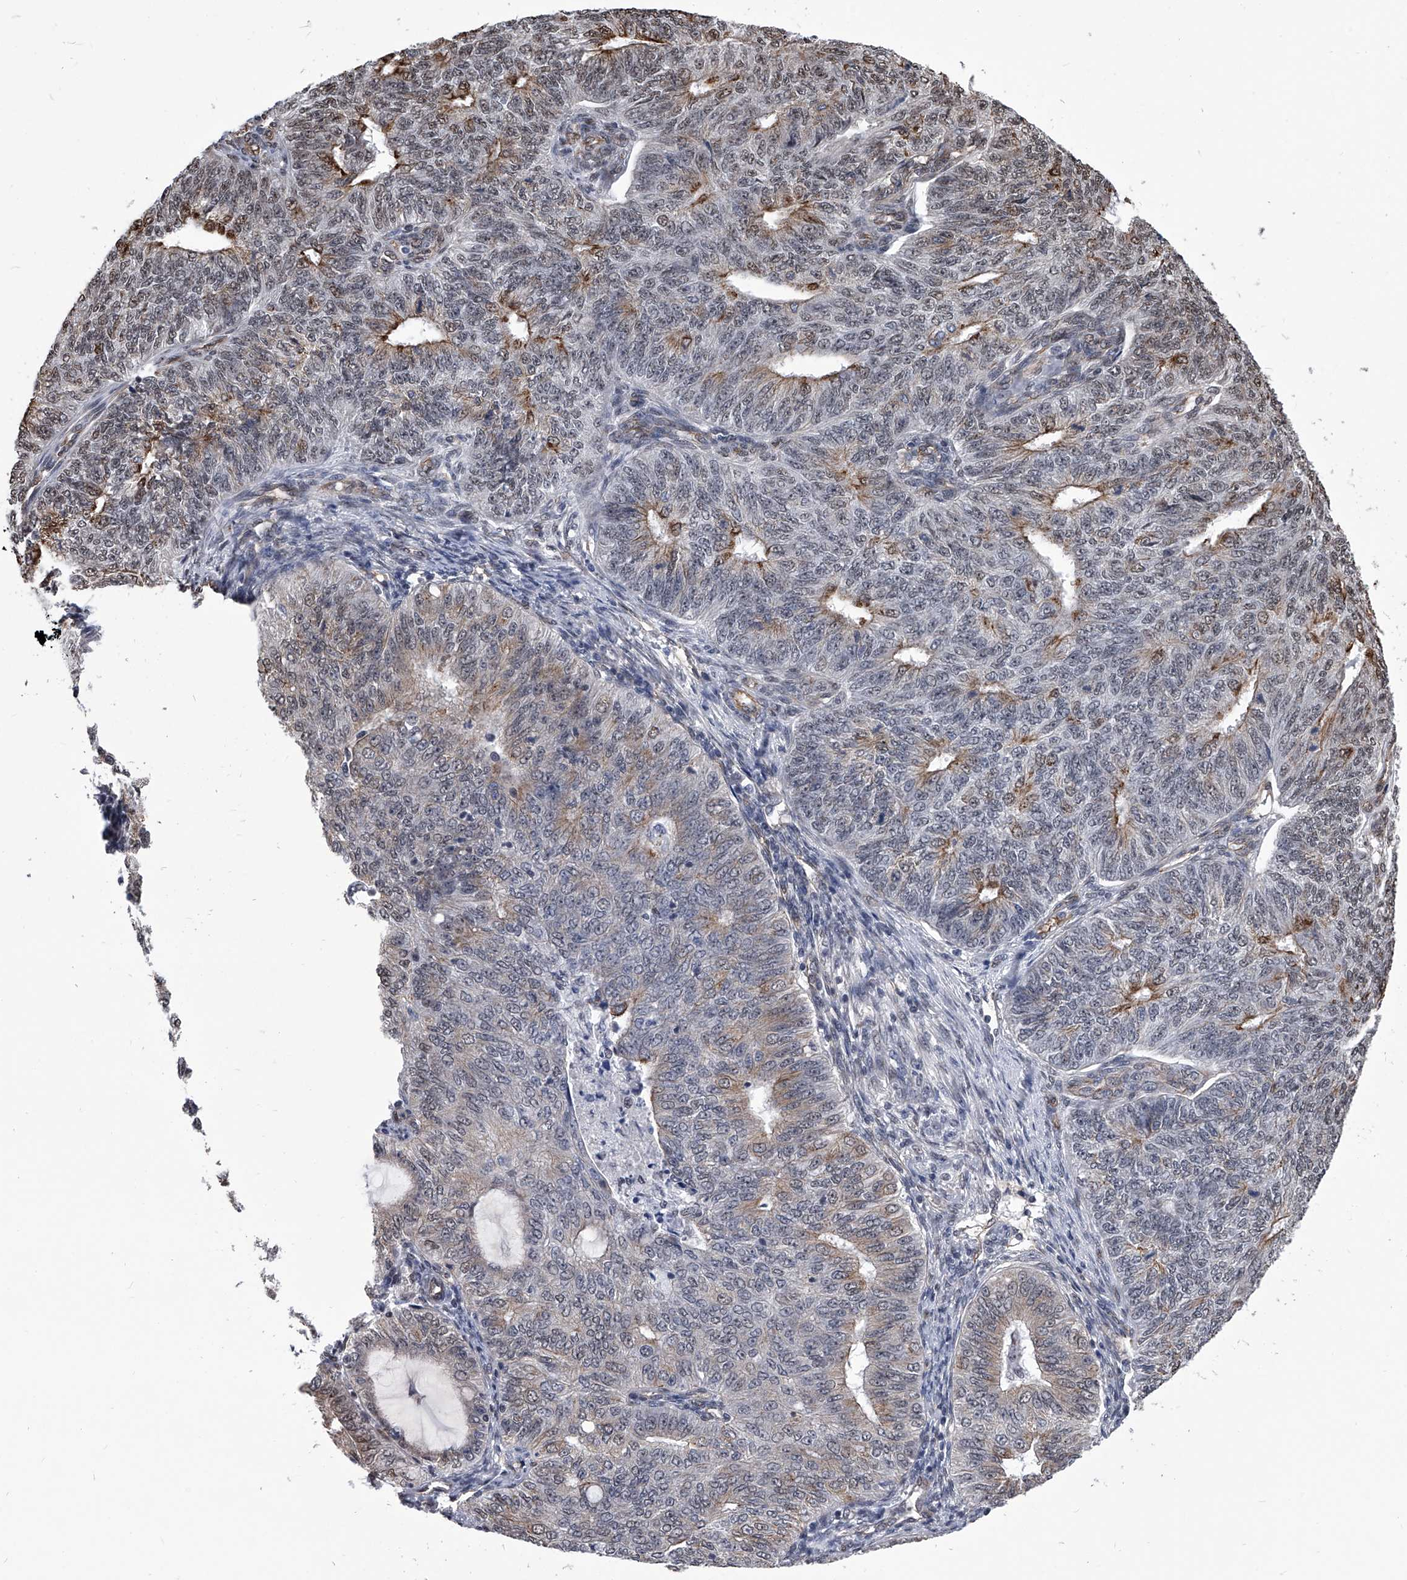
{"staining": {"intensity": "weak", "quantity": "25%-75%", "location": "cytoplasmic/membranous"}, "tissue": "endometrial cancer", "cell_type": "Tumor cells", "image_type": "cancer", "snomed": [{"axis": "morphology", "description": "Adenocarcinoma, NOS"}, {"axis": "topography", "description": "Endometrium"}], "caption": "DAB (3,3'-diaminobenzidine) immunohistochemical staining of human endometrial cancer (adenocarcinoma) exhibits weak cytoplasmic/membranous protein staining in about 25%-75% of tumor cells.", "gene": "ZNF76", "patient": {"sex": "female", "age": 32}}